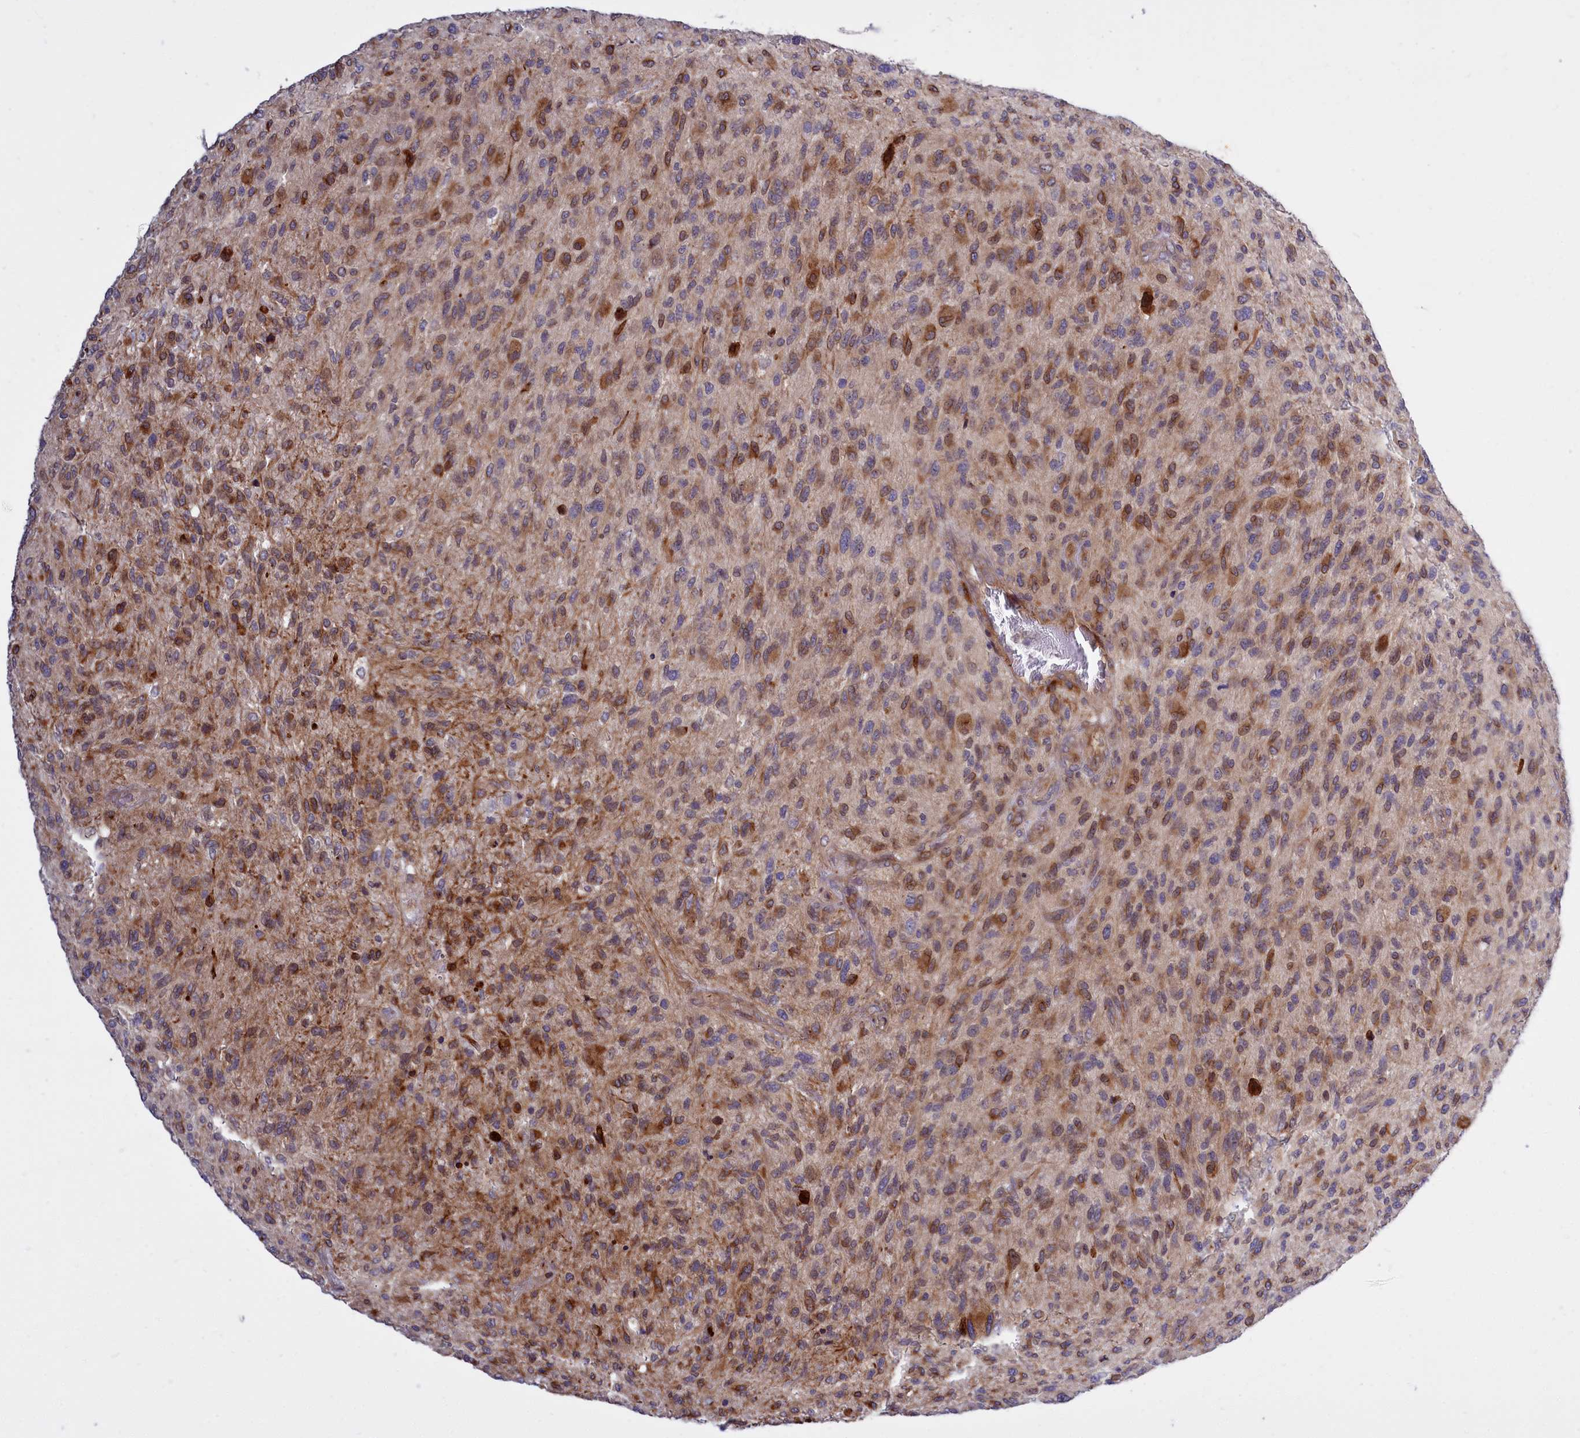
{"staining": {"intensity": "moderate", "quantity": "25%-75%", "location": "cytoplasmic/membranous"}, "tissue": "glioma", "cell_type": "Tumor cells", "image_type": "cancer", "snomed": [{"axis": "morphology", "description": "Glioma, malignant, High grade"}, {"axis": "topography", "description": "Brain"}], "caption": "This micrograph shows immunohistochemistry staining of human glioma, with medium moderate cytoplasmic/membranous positivity in about 25%-75% of tumor cells.", "gene": "RAPGEF4", "patient": {"sex": "male", "age": 47}}